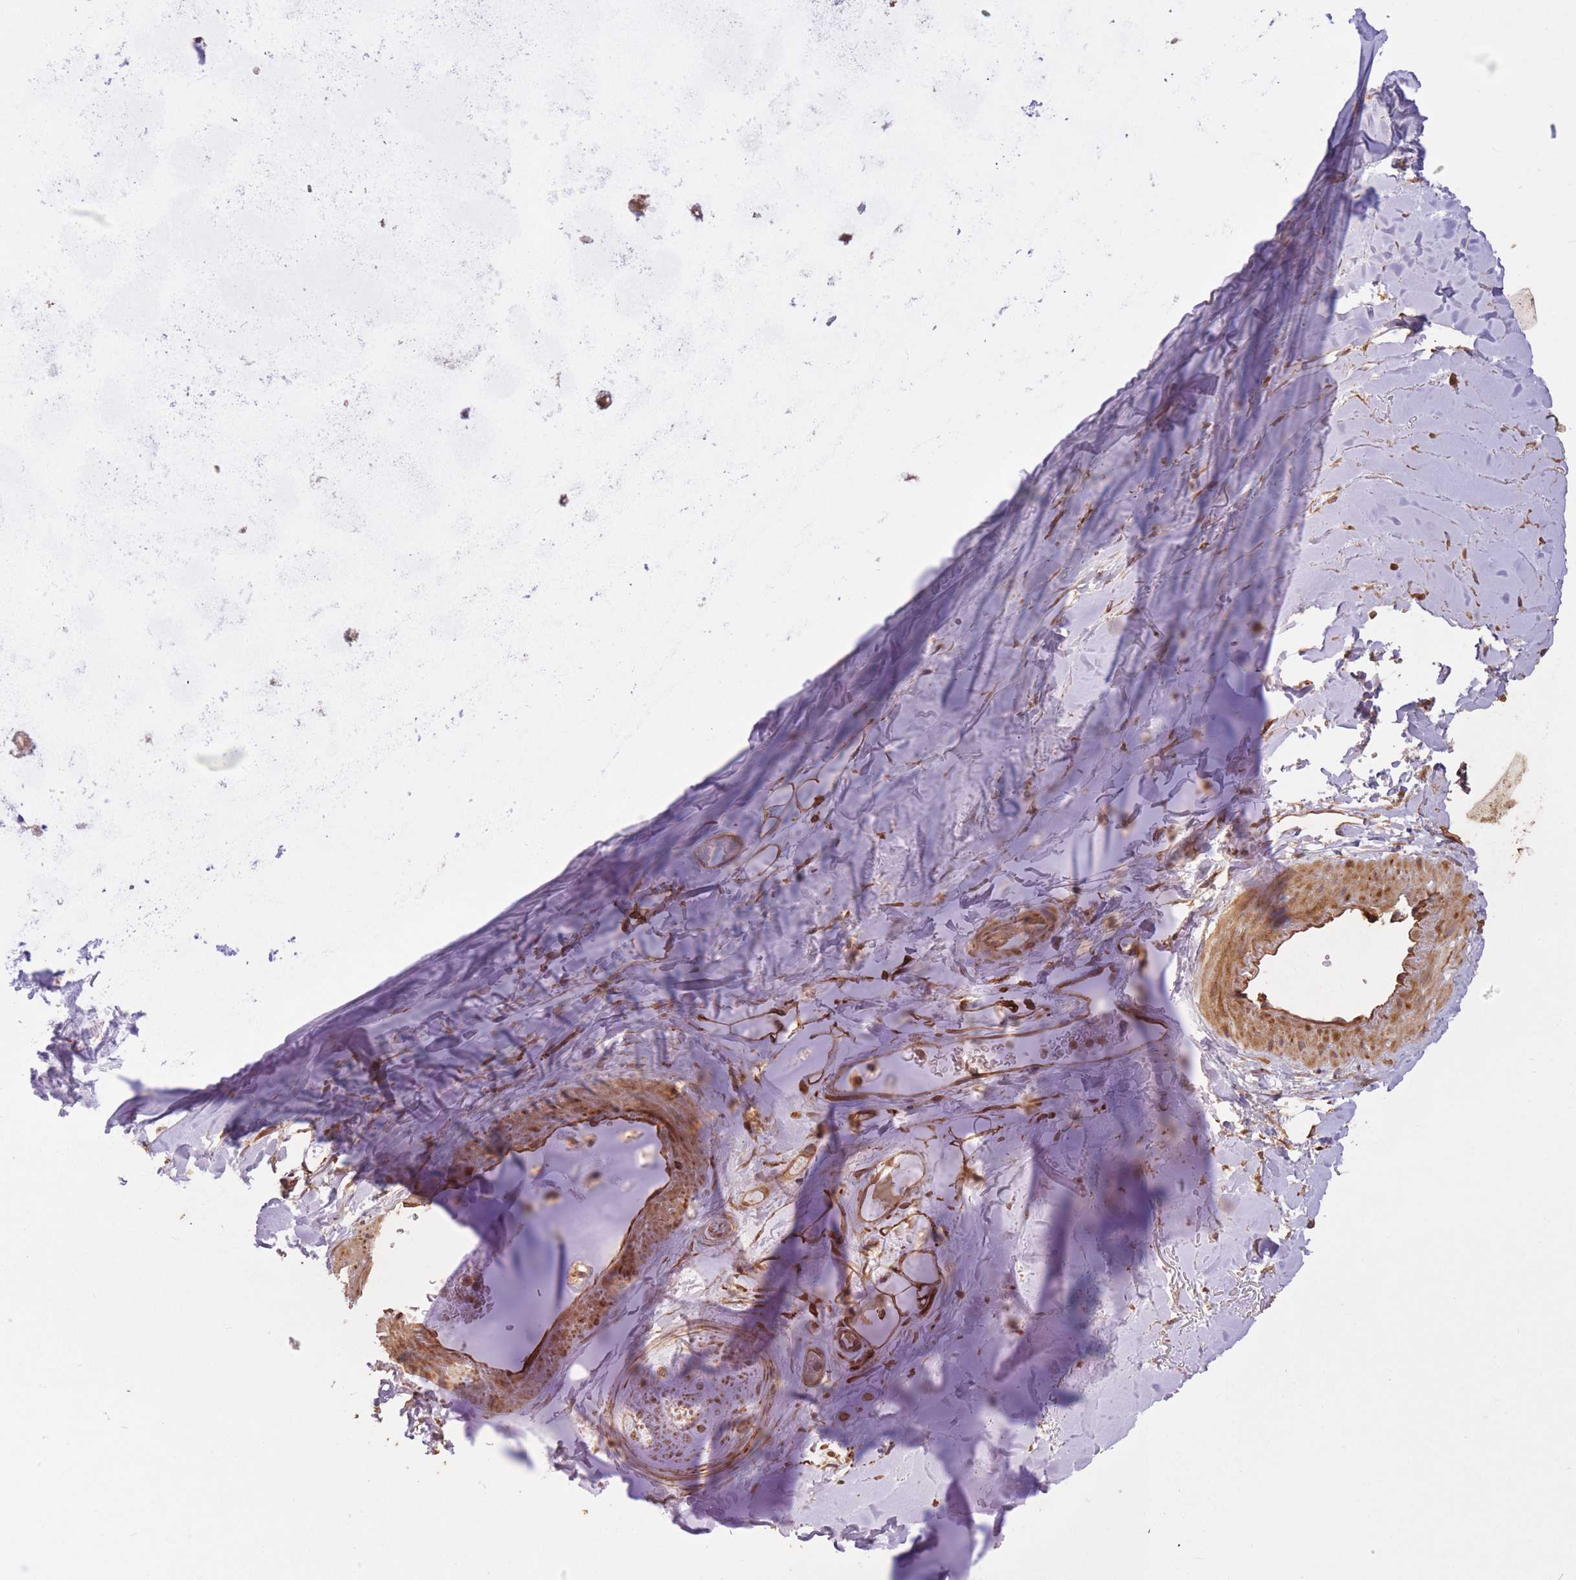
{"staining": {"intensity": "negative", "quantity": "none", "location": "none"}, "tissue": "soft tissue", "cell_type": "Chondrocytes", "image_type": "normal", "snomed": [{"axis": "morphology", "description": "Normal tissue, NOS"}, {"axis": "topography", "description": "Cartilage tissue"}], "caption": "This is a histopathology image of immunohistochemistry staining of unremarkable soft tissue, which shows no positivity in chondrocytes.", "gene": "ERBB3", "patient": {"sex": "male", "age": 80}}